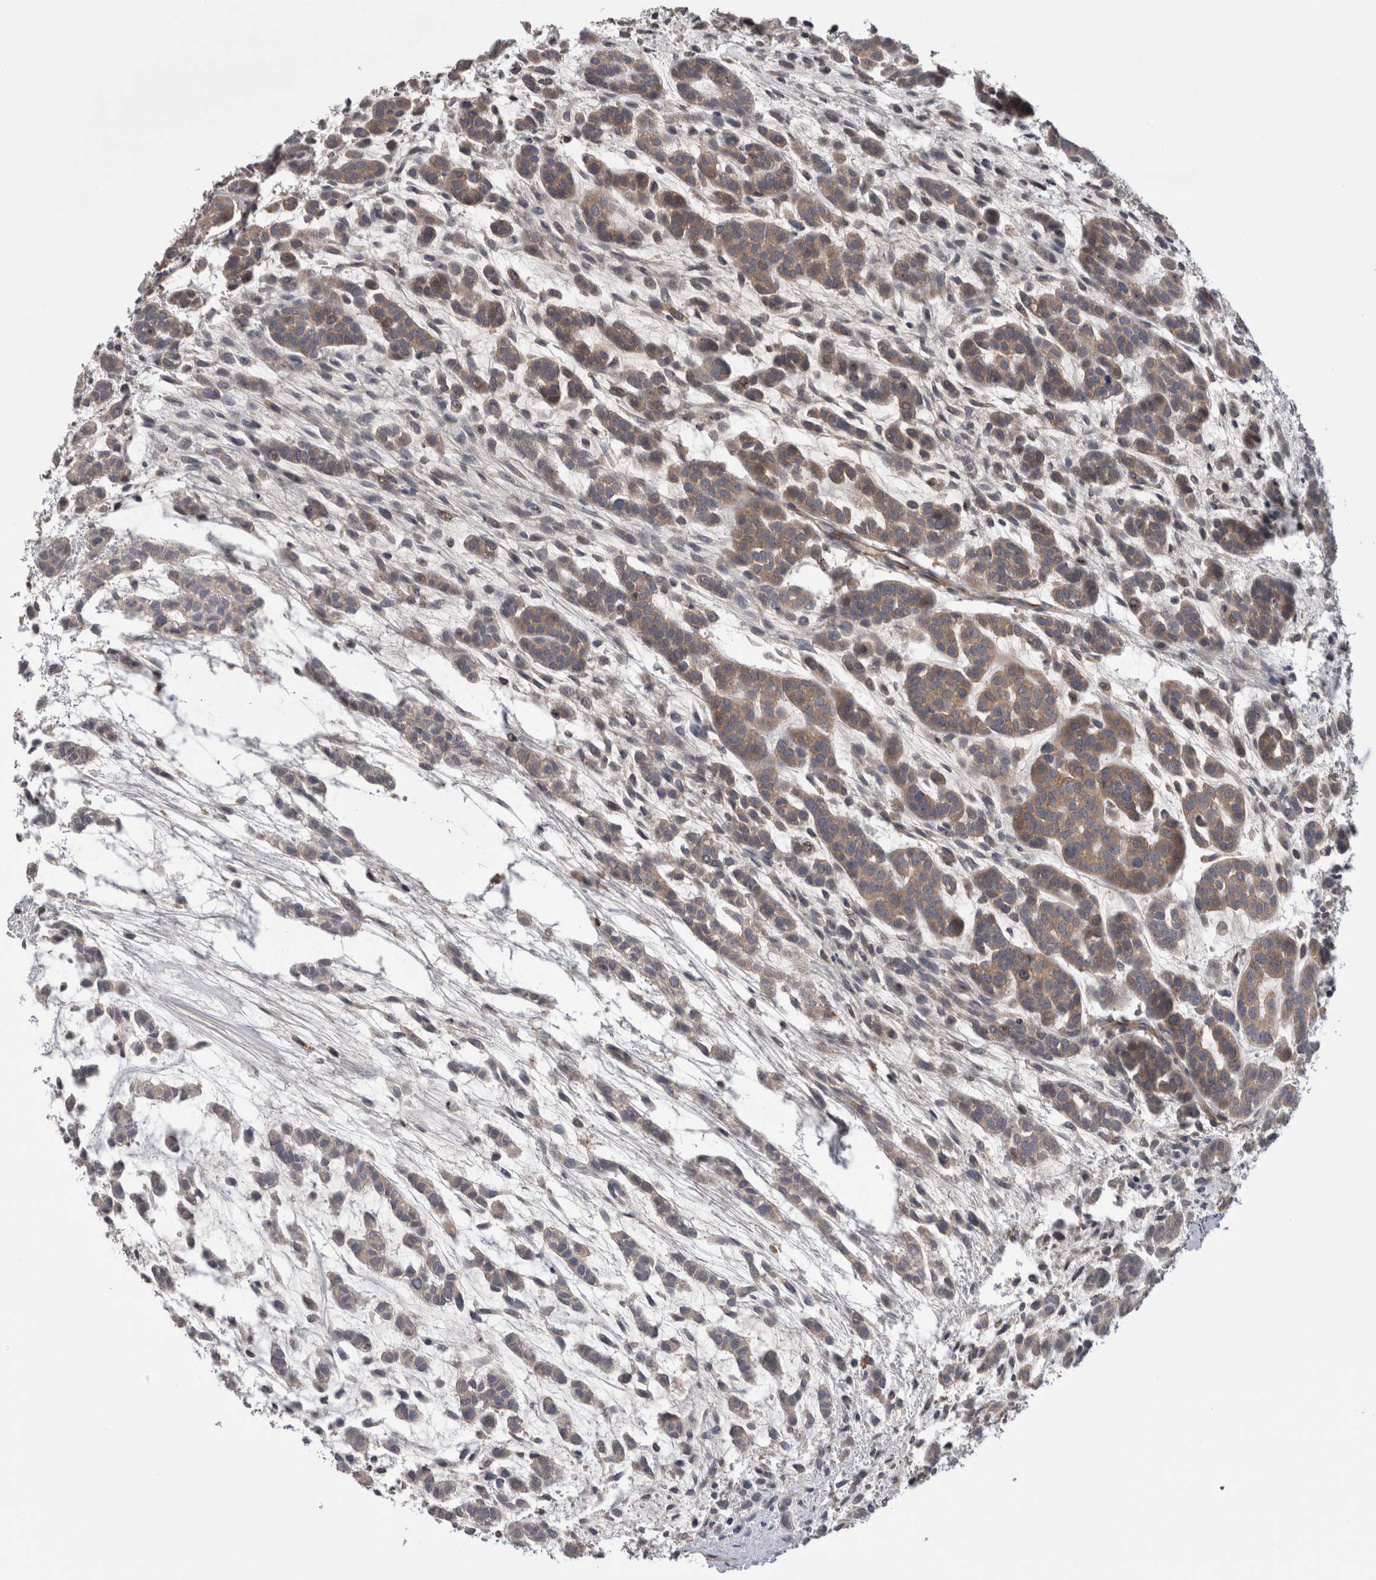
{"staining": {"intensity": "weak", "quantity": ">75%", "location": "cytoplasmic/membranous"}, "tissue": "head and neck cancer", "cell_type": "Tumor cells", "image_type": "cancer", "snomed": [{"axis": "morphology", "description": "Adenocarcinoma, NOS"}, {"axis": "morphology", "description": "Adenoma, NOS"}, {"axis": "topography", "description": "Head-Neck"}], "caption": "Immunohistochemical staining of human head and neck adenoma reveals low levels of weak cytoplasmic/membranous protein staining in approximately >75% of tumor cells. (IHC, brightfield microscopy, high magnification).", "gene": "STC1", "patient": {"sex": "female", "age": 55}}